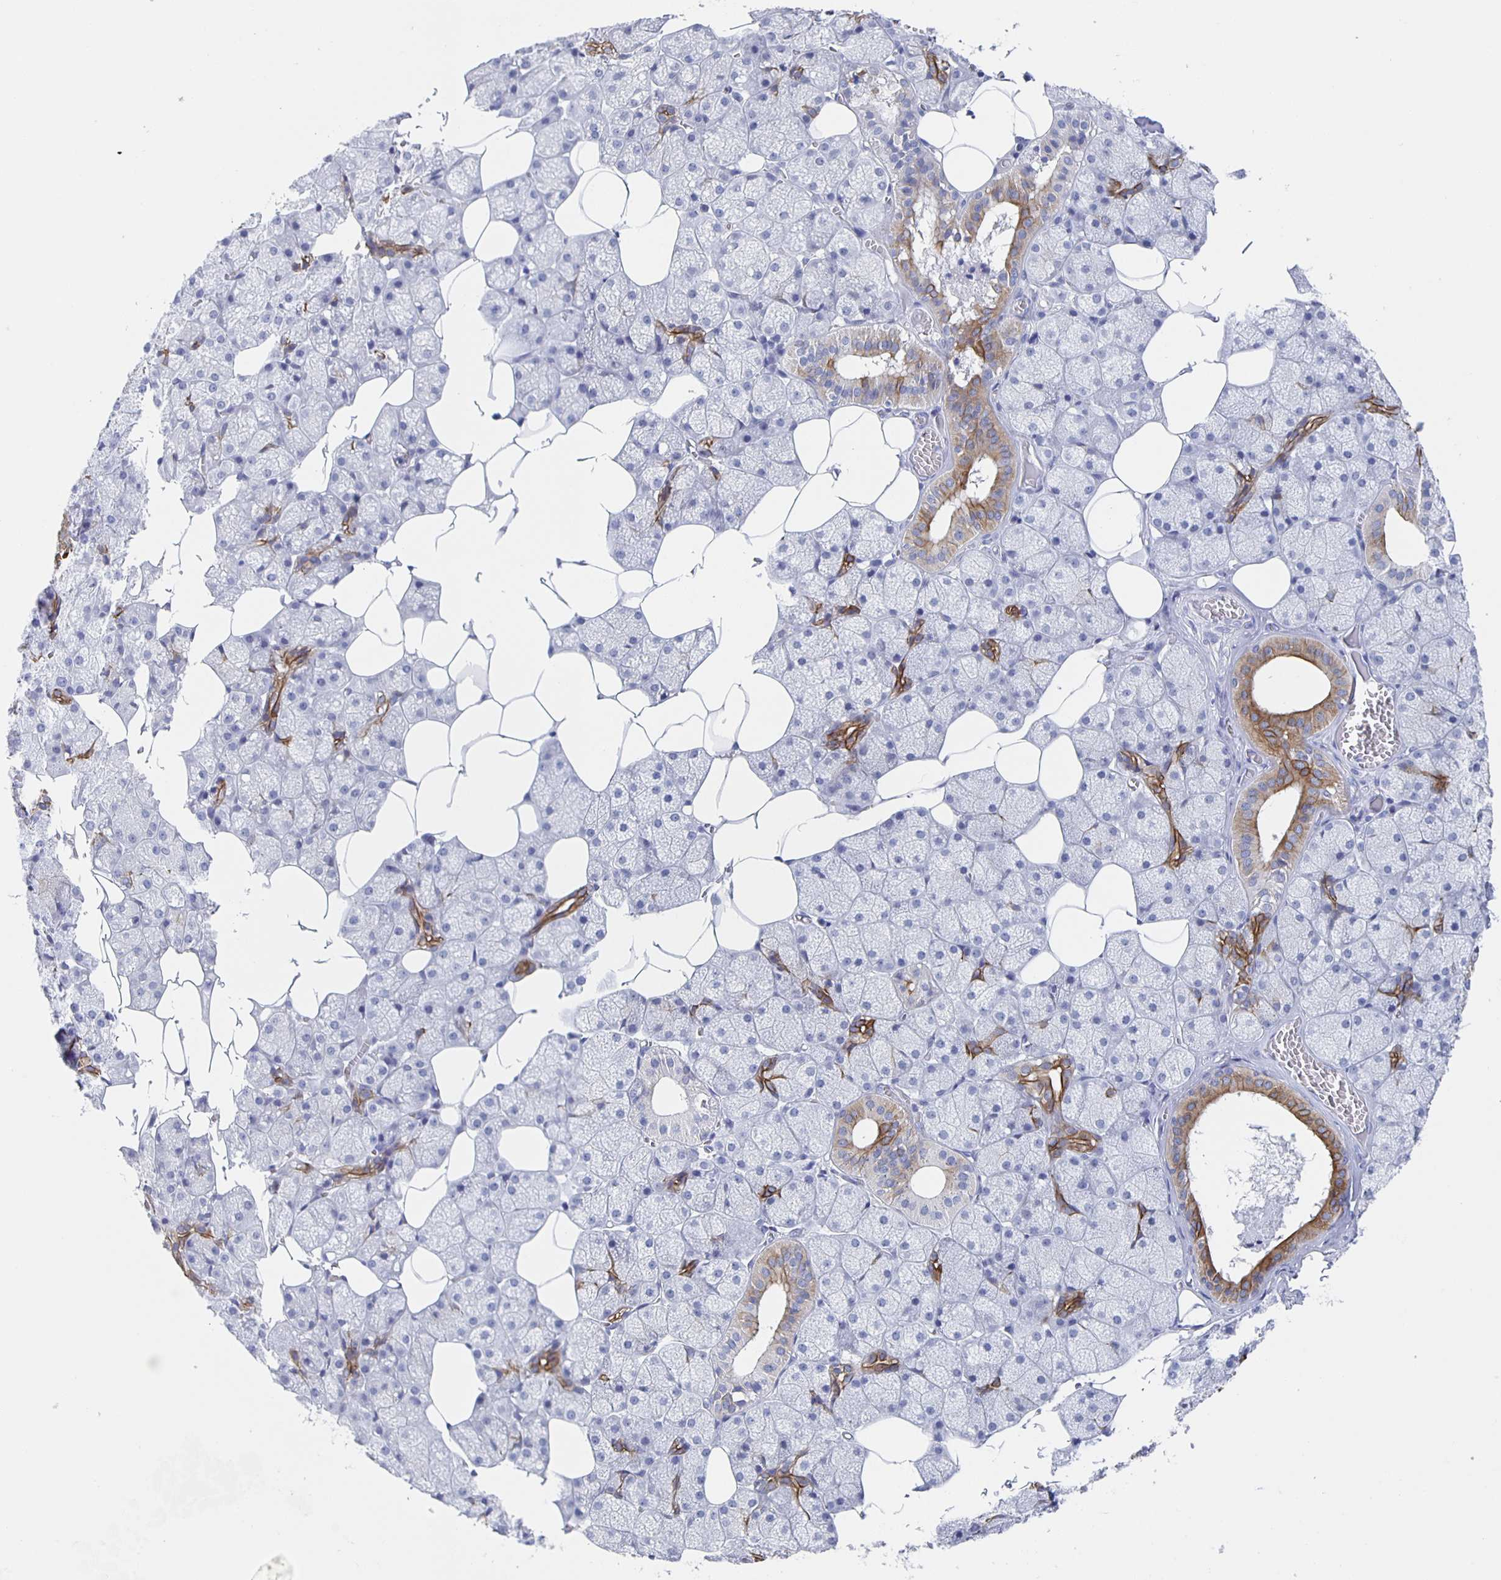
{"staining": {"intensity": "strong", "quantity": "25%-75%", "location": "cytoplasmic/membranous"}, "tissue": "salivary gland", "cell_type": "Glandular cells", "image_type": "normal", "snomed": [{"axis": "morphology", "description": "Normal tissue, NOS"}, {"axis": "topography", "description": "Salivary gland"}, {"axis": "topography", "description": "Peripheral nerve tissue"}], "caption": "Immunohistochemical staining of benign human salivary gland demonstrates strong cytoplasmic/membranous protein expression in approximately 25%-75% of glandular cells.", "gene": "CCDC17", "patient": {"sex": "male", "age": 38}}